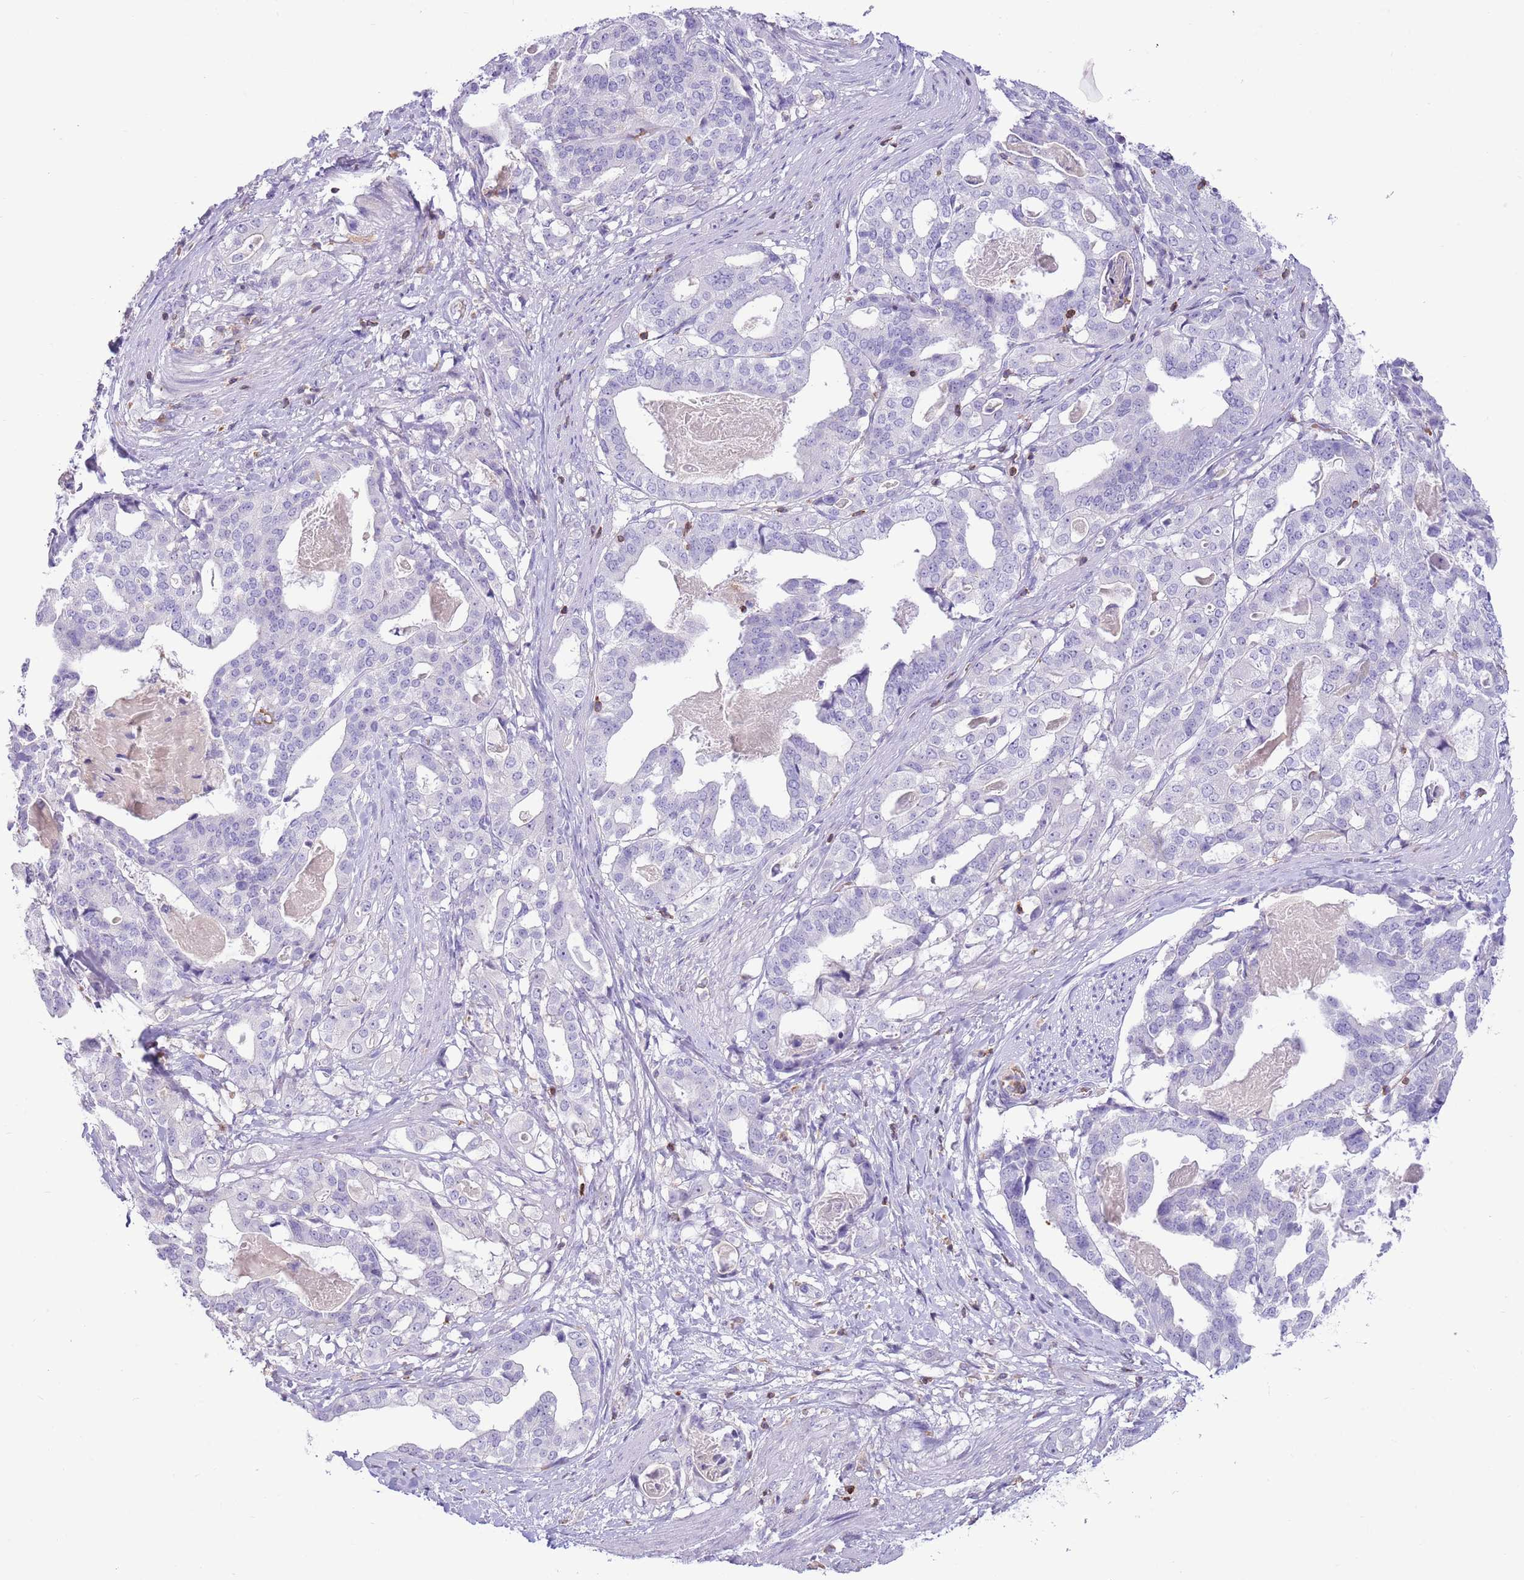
{"staining": {"intensity": "negative", "quantity": "none", "location": "none"}, "tissue": "stomach cancer", "cell_type": "Tumor cells", "image_type": "cancer", "snomed": [{"axis": "morphology", "description": "Adenocarcinoma, NOS"}, {"axis": "topography", "description": "Stomach"}], "caption": "This is an immunohistochemistry photomicrograph of human stomach cancer (adenocarcinoma). There is no staining in tumor cells.", "gene": "OR4Q3", "patient": {"sex": "male", "age": 48}}